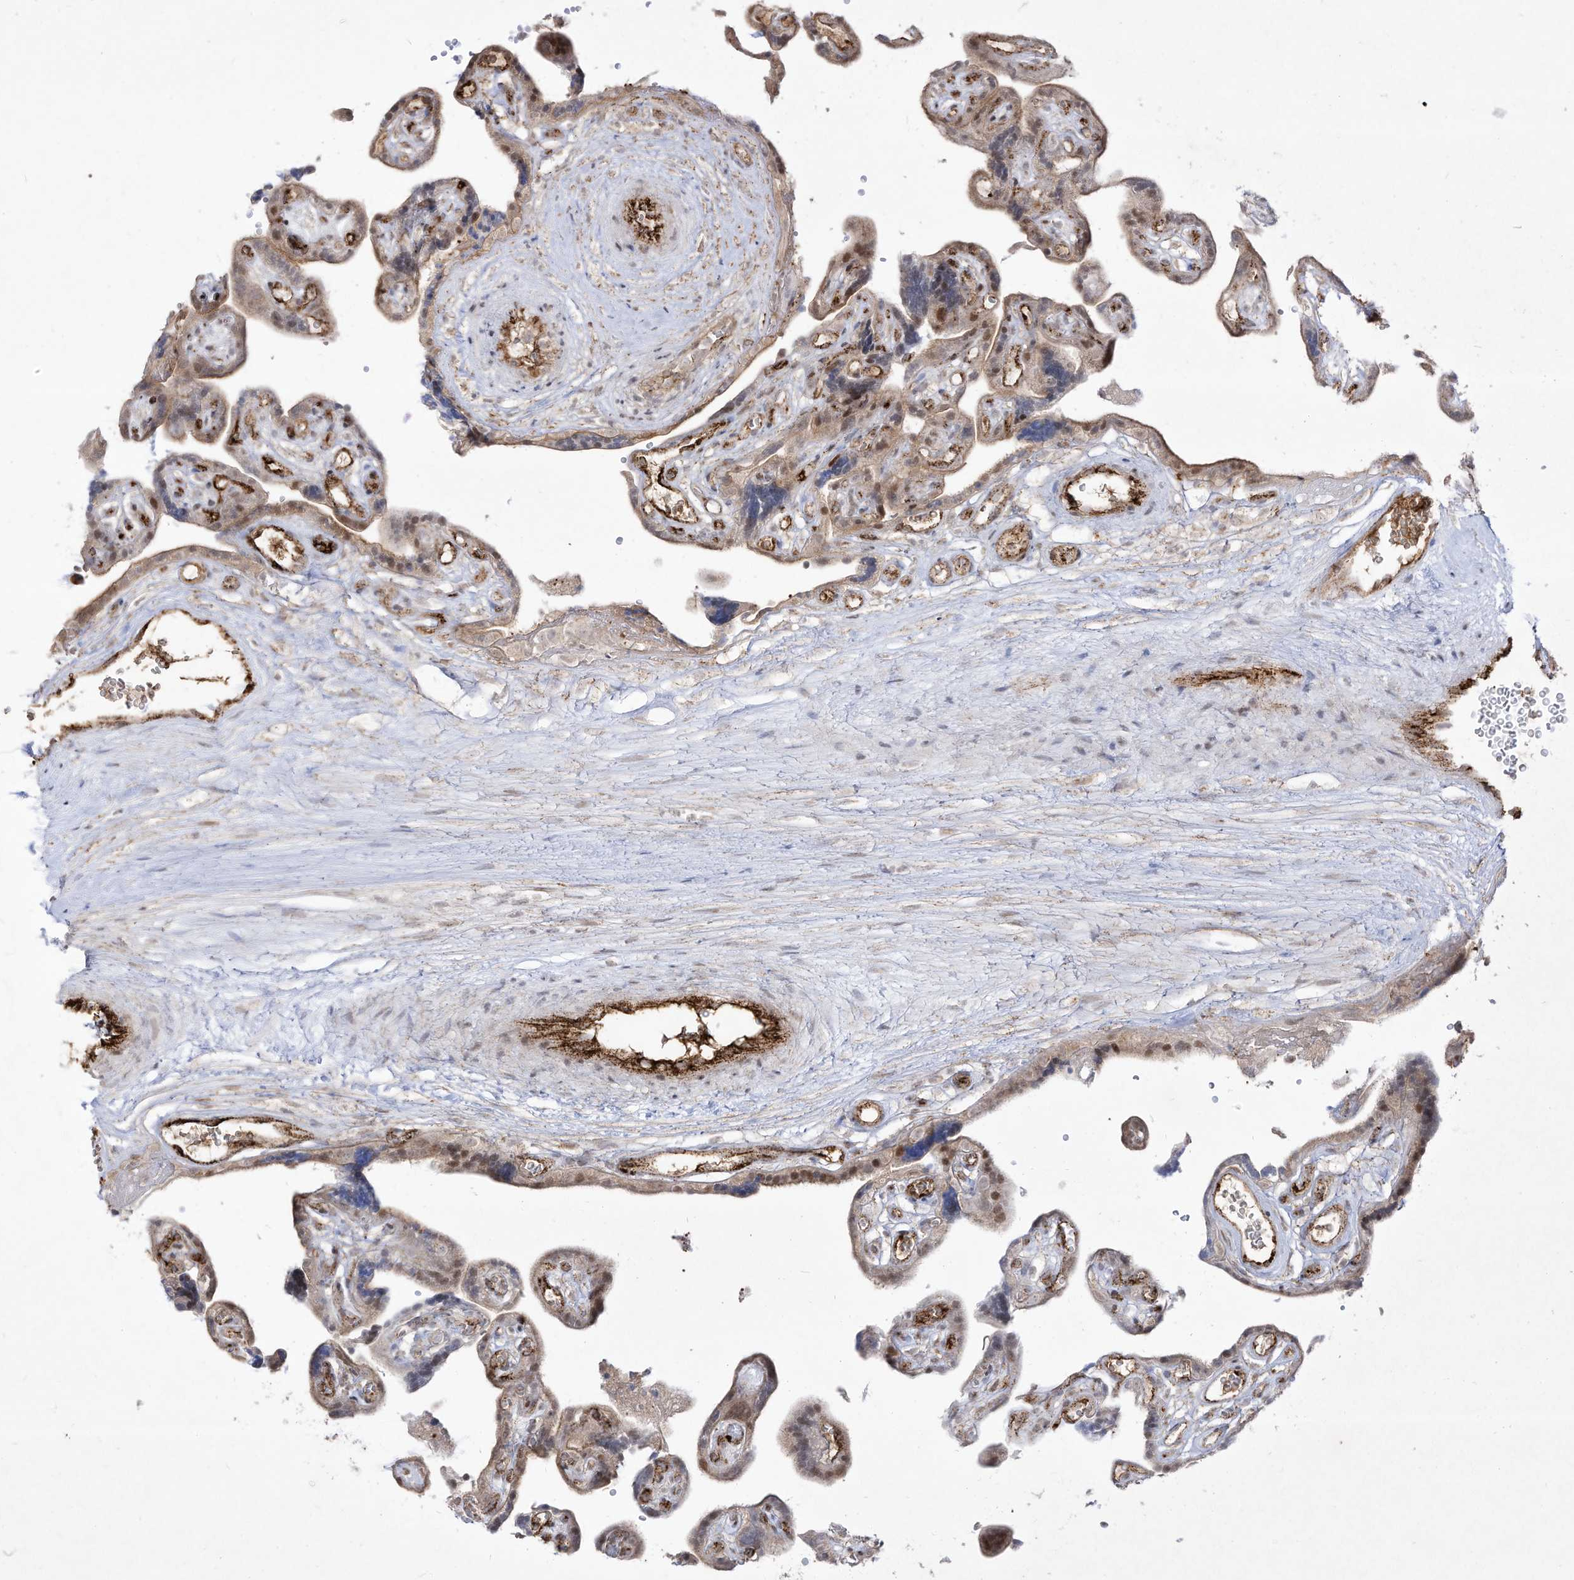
{"staining": {"intensity": "moderate", "quantity": ">75%", "location": "cytoplasmic/membranous"}, "tissue": "placenta", "cell_type": "Decidual cells", "image_type": "normal", "snomed": [{"axis": "morphology", "description": "Normal tissue, NOS"}, {"axis": "topography", "description": "Placenta"}], "caption": "Decidual cells demonstrate moderate cytoplasmic/membranous positivity in about >75% of cells in benign placenta.", "gene": "ZGRF1", "patient": {"sex": "female", "age": 30}}